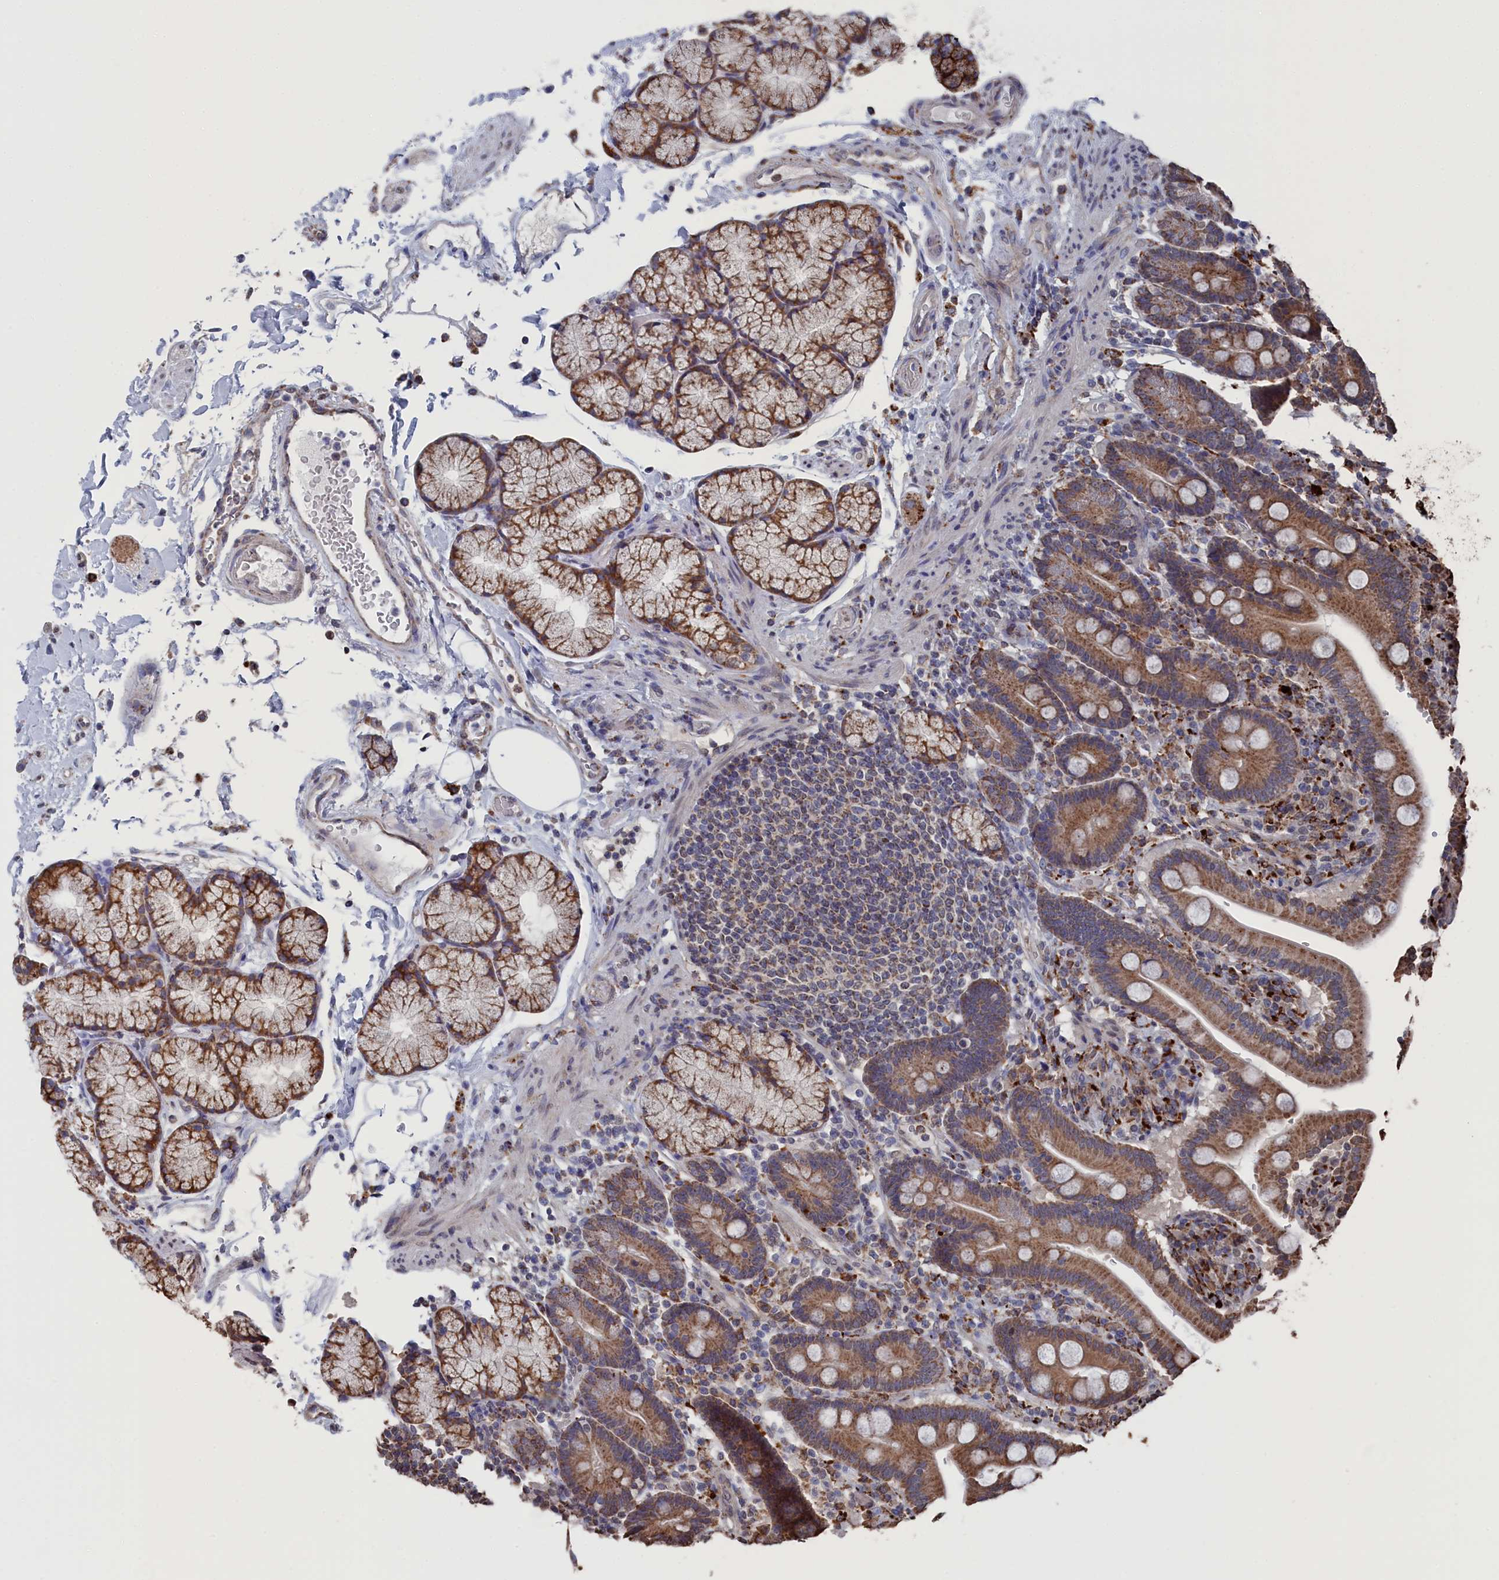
{"staining": {"intensity": "moderate", "quantity": ">75%", "location": "cytoplasmic/membranous"}, "tissue": "duodenum", "cell_type": "Glandular cells", "image_type": "normal", "snomed": [{"axis": "morphology", "description": "Normal tissue, NOS"}, {"axis": "topography", "description": "Small intestine, NOS"}], "caption": "A brown stain labels moderate cytoplasmic/membranous expression of a protein in glandular cells of benign human duodenum.", "gene": "SMG9", "patient": {"sex": "female", "age": 71}}